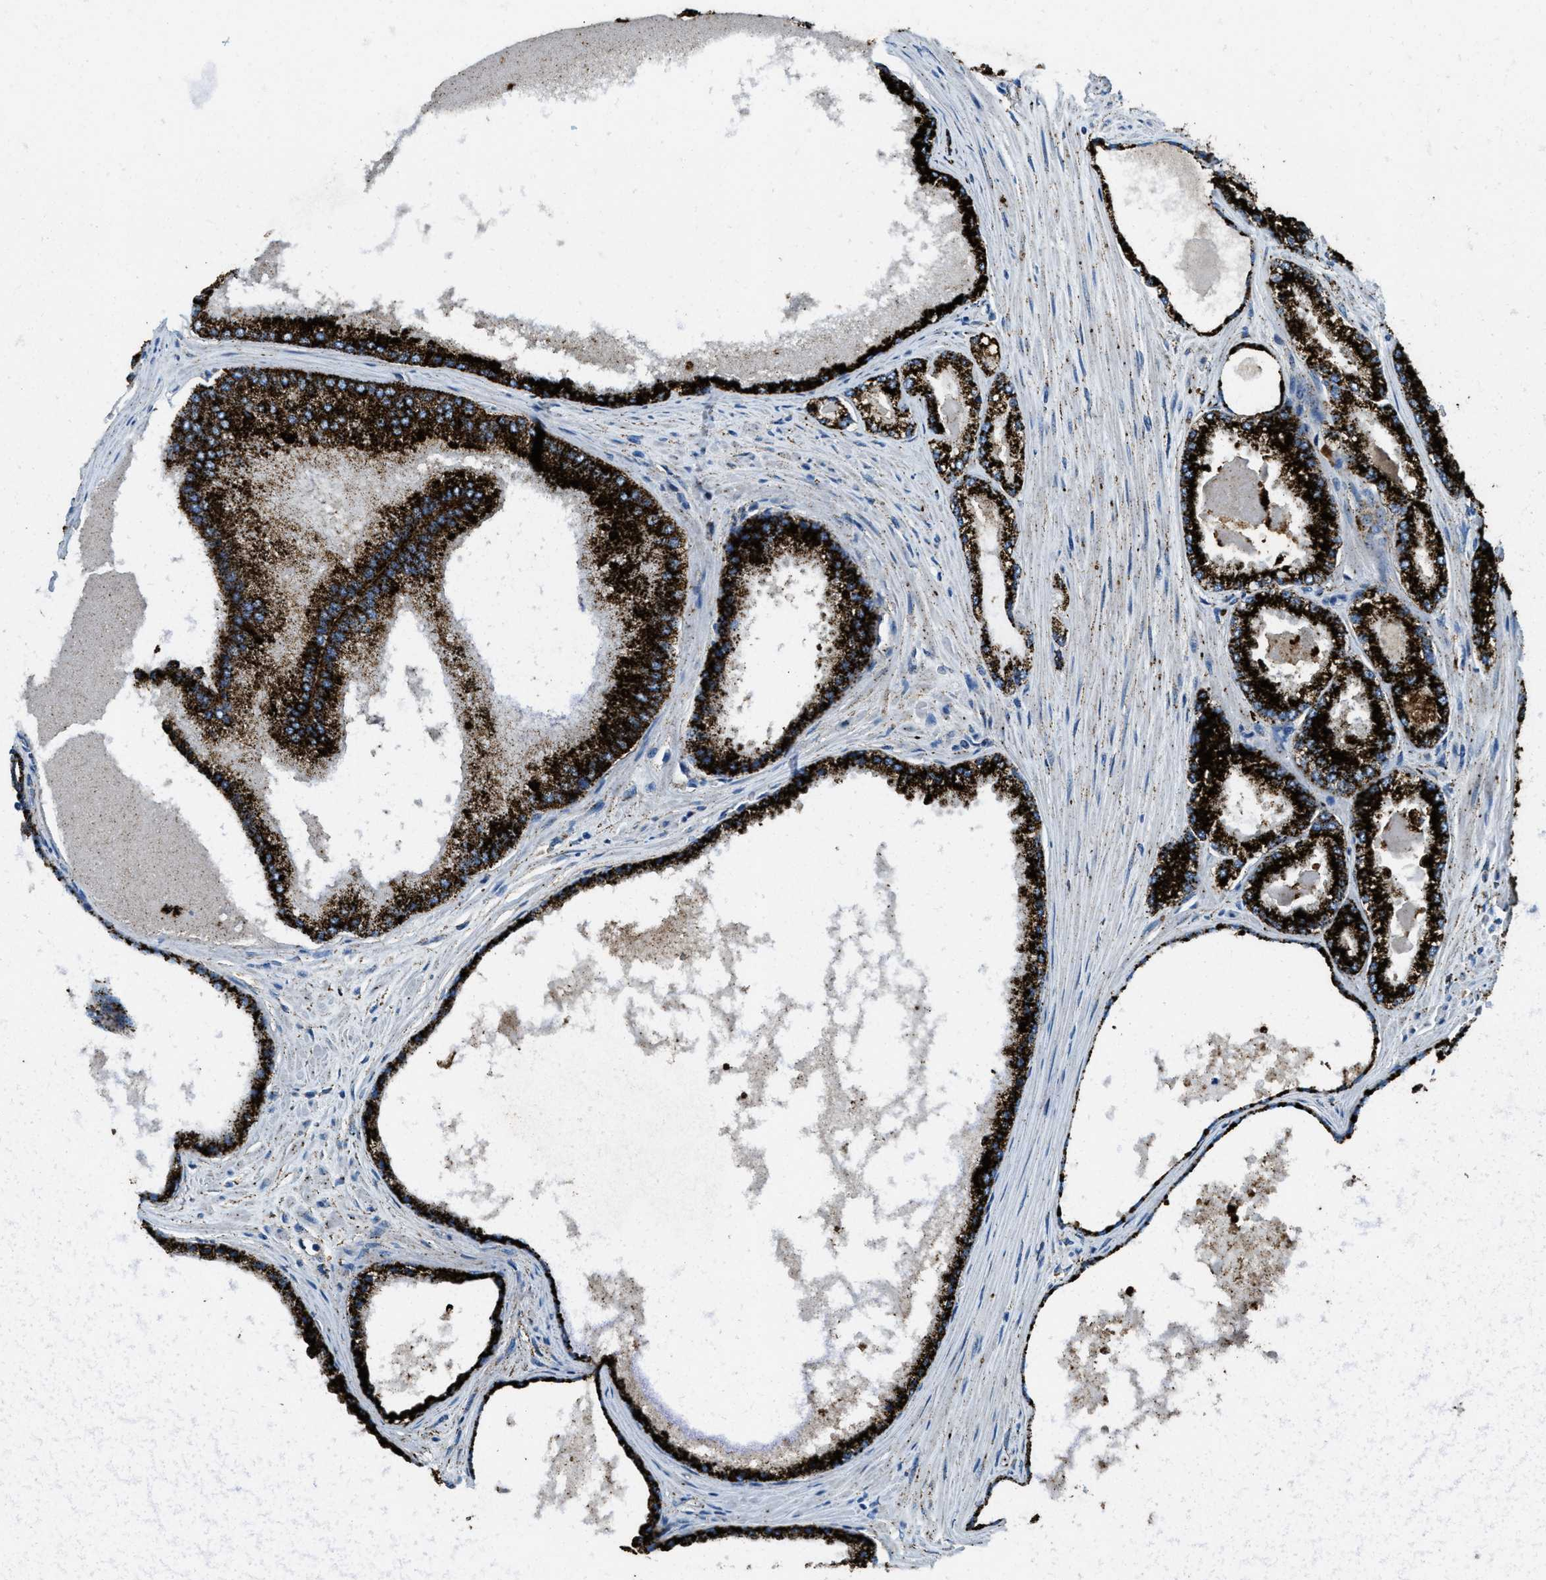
{"staining": {"intensity": "strong", "quantity": ">75%", "location": "cytoplasmic/membranous"}, "tissue": "prostate cancer", "cell_type": "Tumor cells", "image_type": "cancer", "snomed": [{"axis": "morphology", "description": "Adenocarcinoma, High grade"}, {"axis": "topography", "description": "Prostate"}], "caption": "This histopathology image shows IHC staining of prostate cancer, with high strong cytoplasmic/membranous expression in about >75% of tumor cells.", "gene": "SCARB2", "patient": {"sex": "male", "age": 71}}